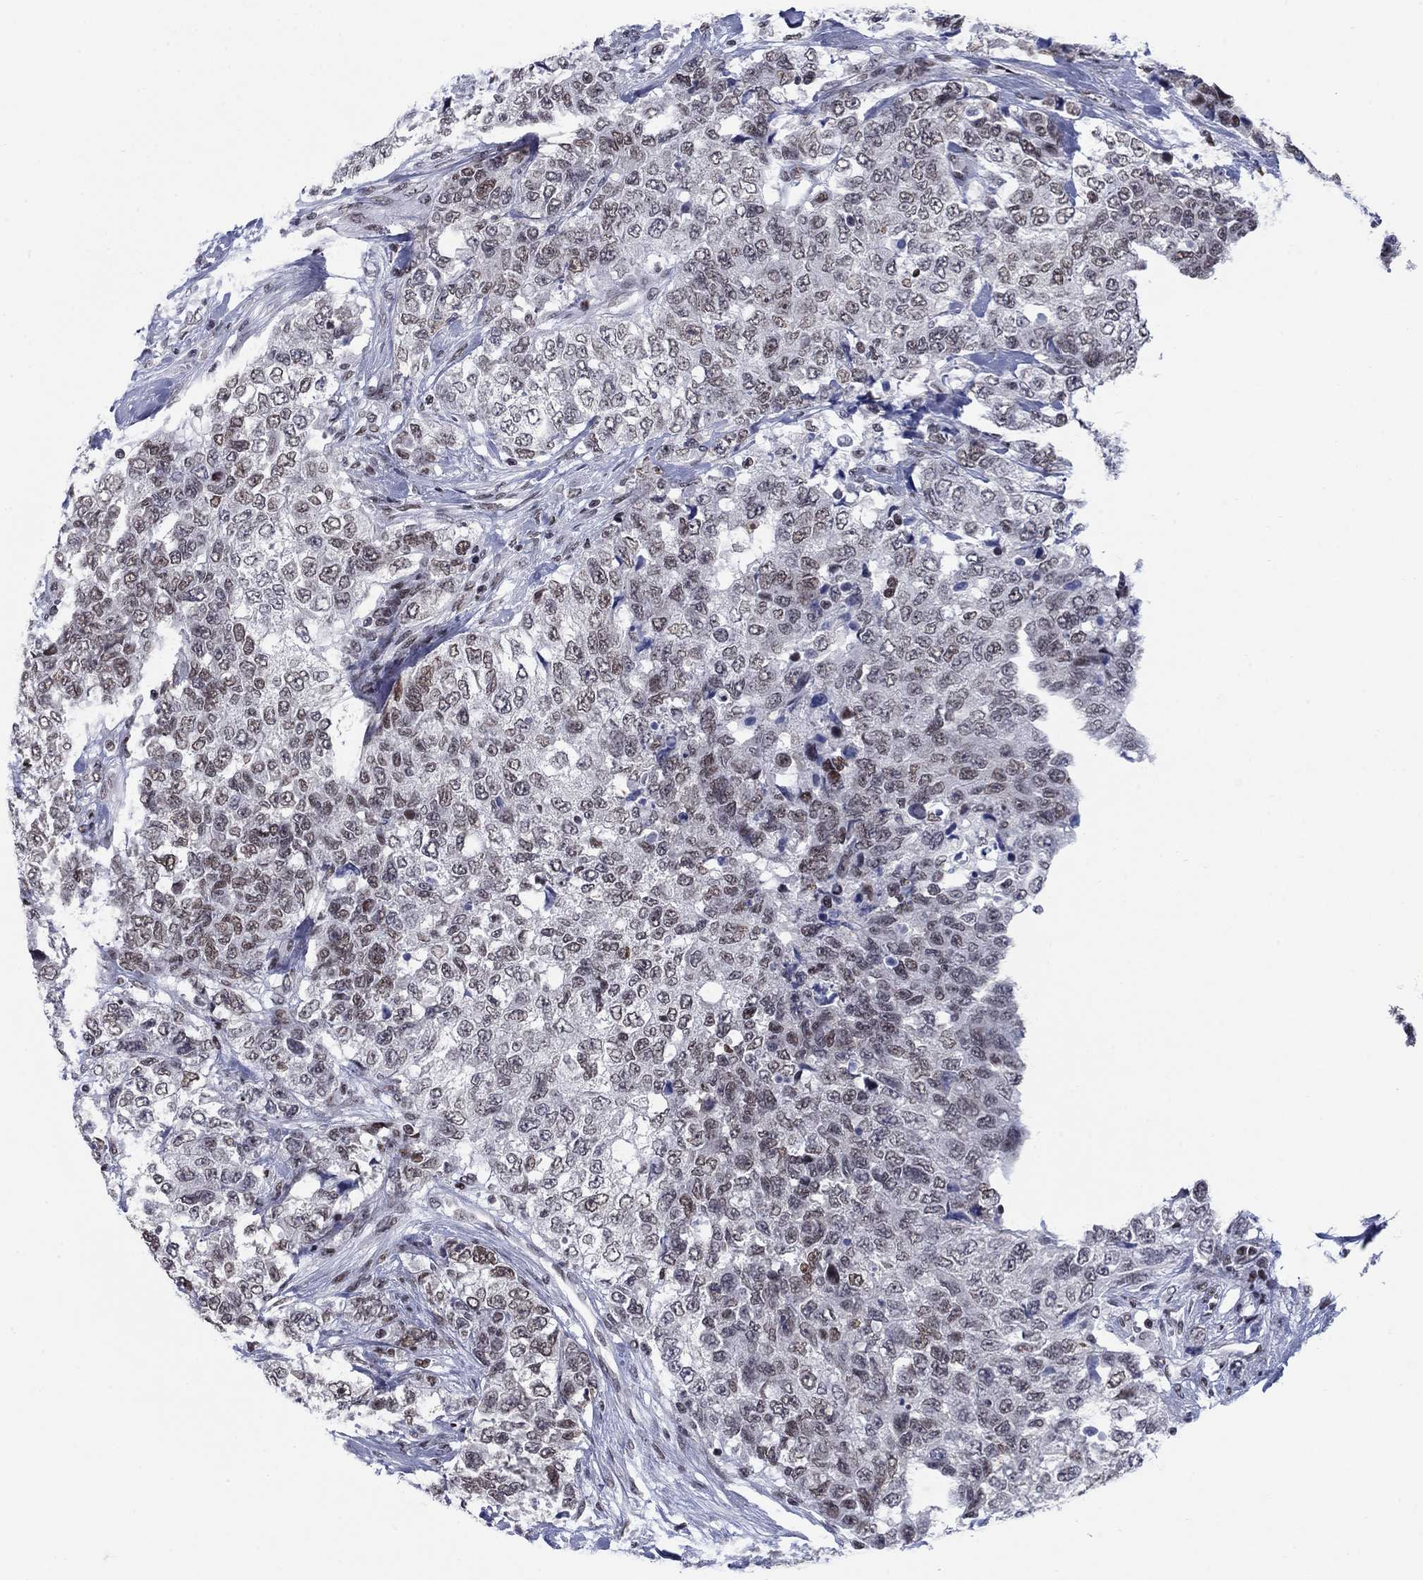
{"staining": {"intensity": "moderate", "quantity": "<25%", "location": "nuclear"}, "tissue": "urothelial cancer", "cell_type": "Tumor cells", "image_type": "cancer", "snomed": [{"axis": "morphology", "description": "Urothelial carcinoma, High grade"}, {"axis": "topography", "description": "Urinary bladder"}], "caption": "High-power microscopy captured an immunohistochemistry (IHC) photomicrograph of high-grade urothelial carcinoma, revealing moderate nuclear positivity in about <25% of tumor cells.", "gene": "NPAS3", "patient": {"sex": "female", "age": 78}}